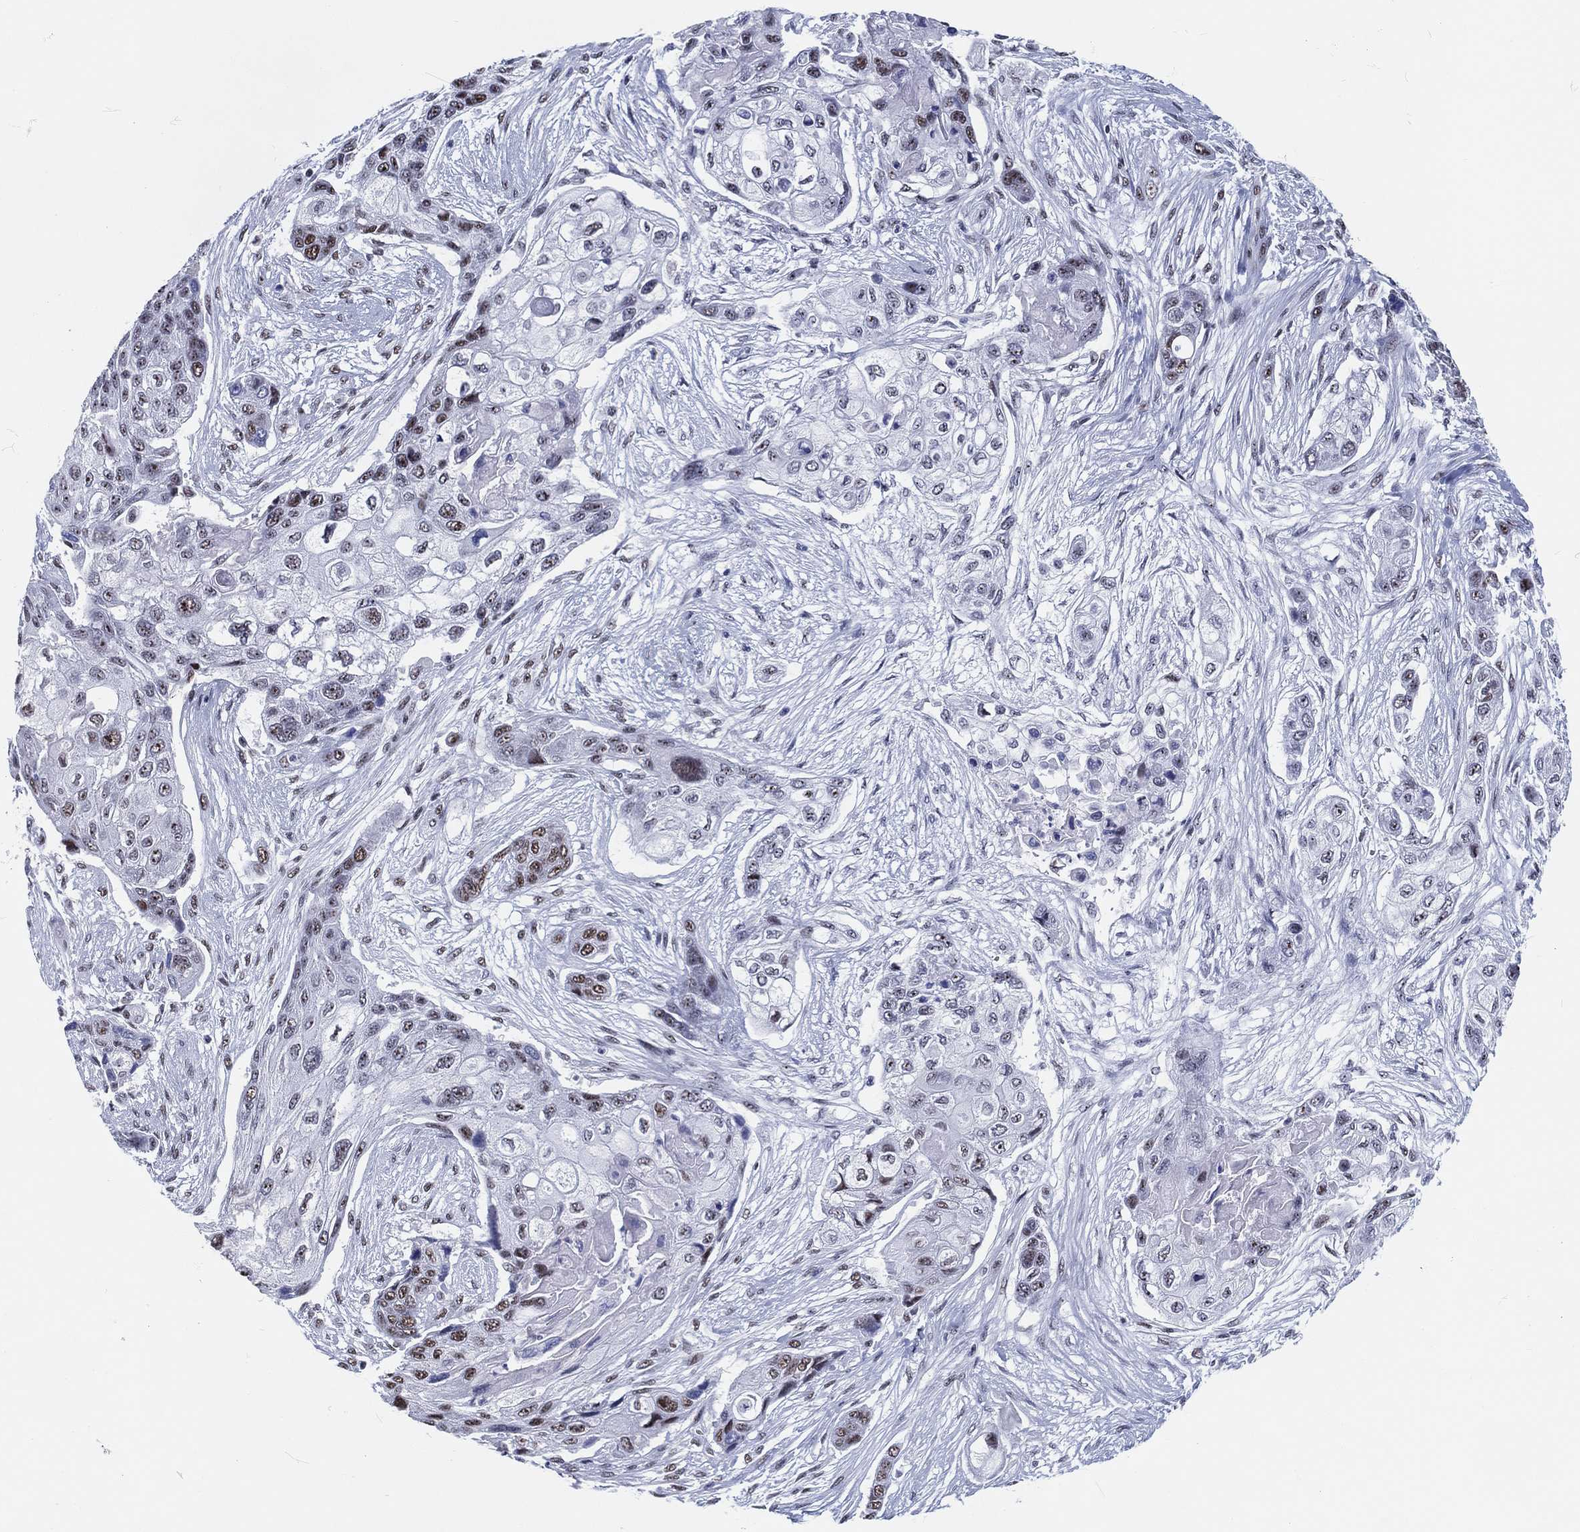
{"staining": {"intensity": "moderate", "quantity": "25%-75%", "location": "nuclear"}, "tissue": "lung cancer", "cell_type": "Tumor cells", "image_type": "cancer", "snomed": [{"axis": "morphology", "description": "Squamous cell carcinoma, NOS"}, {"axis": "topography", "description": "Lung"}], "caption": "Immunohistochemical staining of human lung squamous cell carcinoma shows medium levels of moderate nuclear staining in approximately 25%-75% of tumor cells. Using DAB (3,3'-diaminobenzidine) (brown) and hematoxylin (blue) stains, captured at high magnification using brightfield microscopy.", "gene": "MAPK8IP1", "patient": {"sex": "male", "age": 69}}